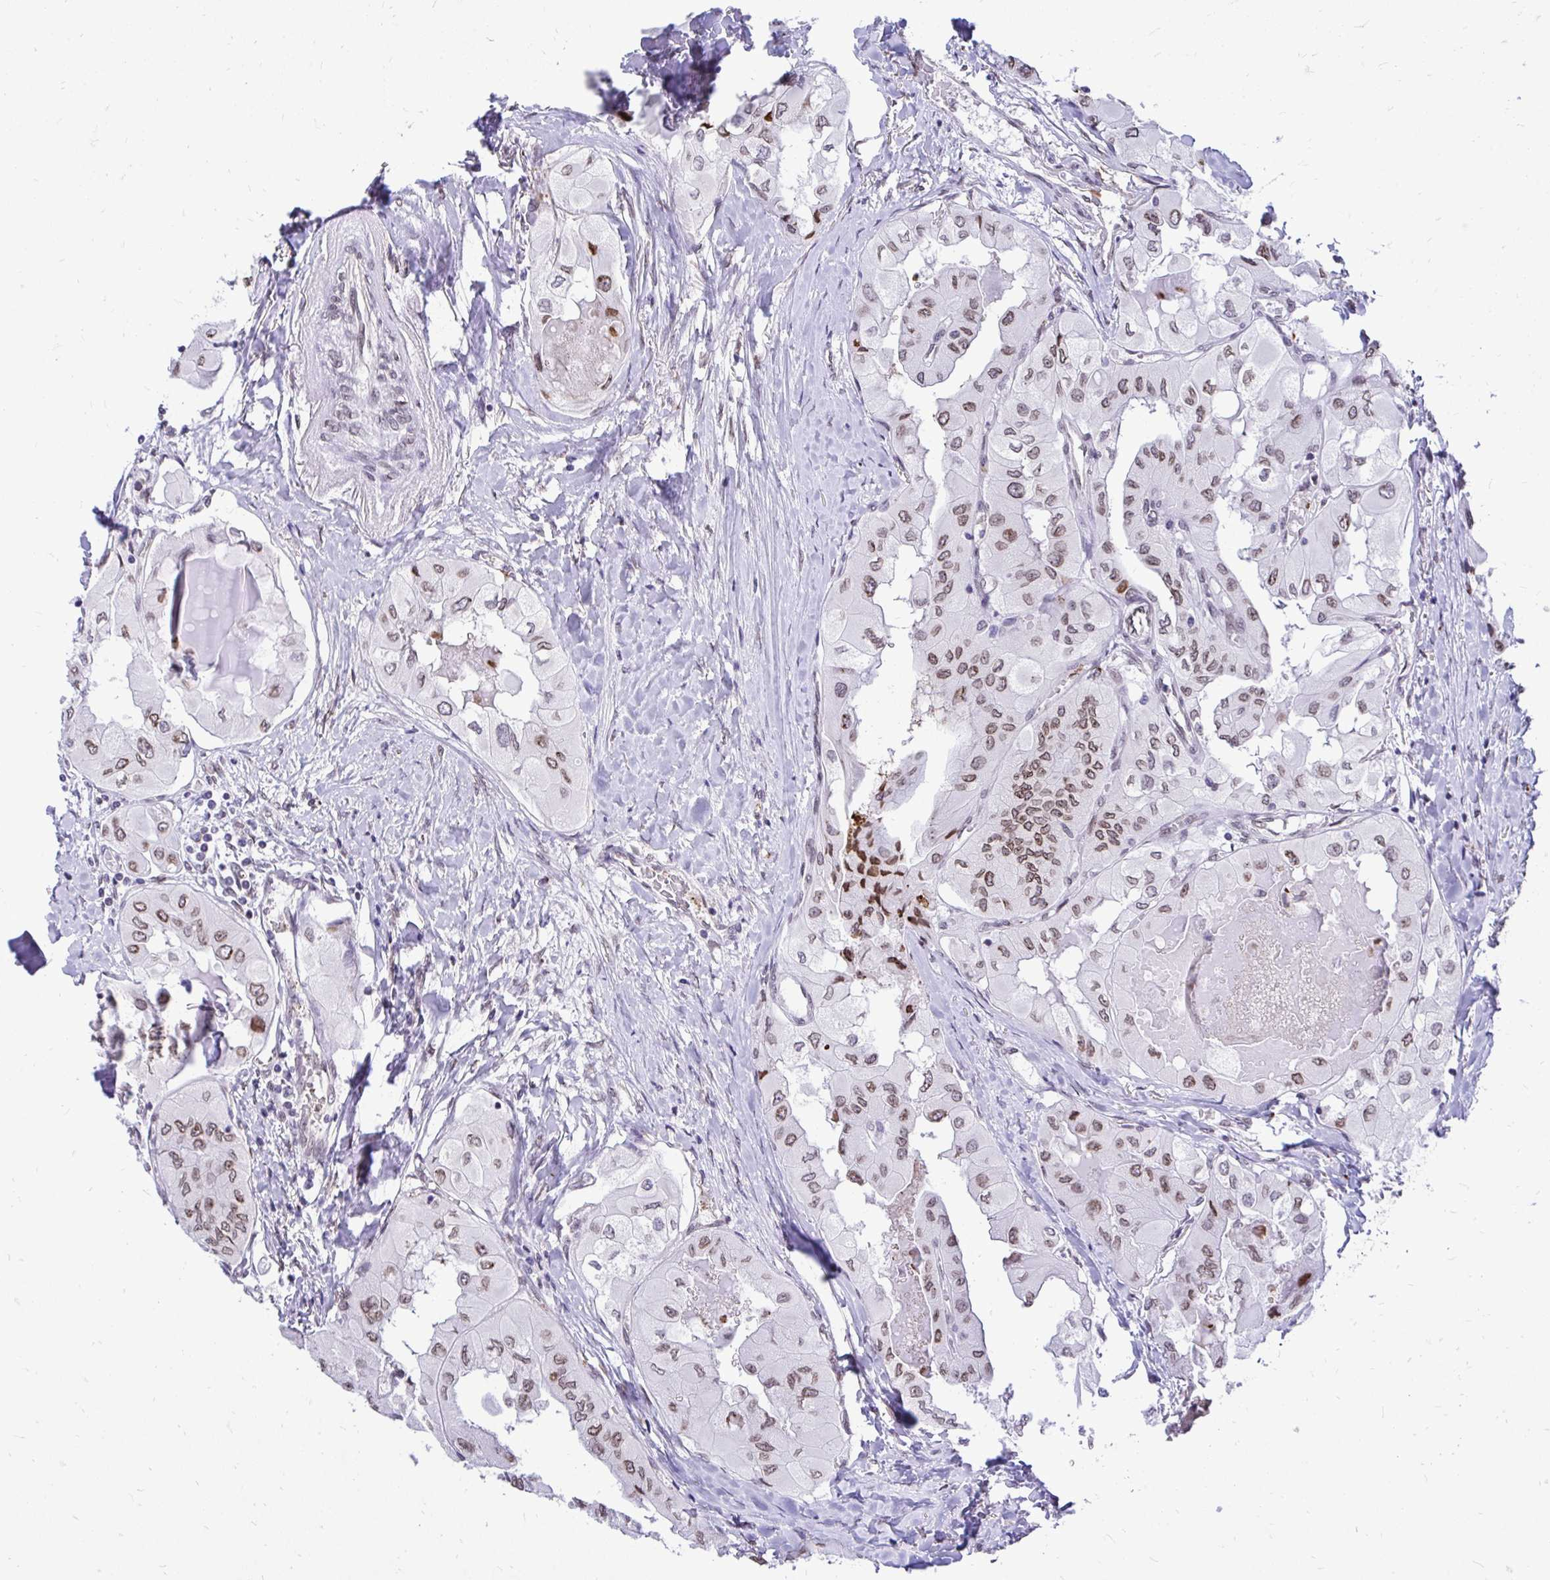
{"staining": {"intensity": "moderate", "quantity": "25%-75%", "location": "cytoplasmic/membranous,nuclear"}, "tissue": "thyroid cancer", "cell_type": "Tumor cells", "image_type": "cancer", "snomed": [{"axis": "morphology", "description": "Normal tissue, NOS"}, {"axis": "morphology", "description": "Papillary adenocarcinoma, NOS"}, {"axis": "topography", "description": "Thyroid gland"}], "caption": "Immunohistochemical staining of thyroid cancer demonstrates medium levels of moderate cytoplasmic/membranous and nuclear protein expression in approximately 25%-75% of tumor cells. The protein of interest is stained brown, and the nuclei are stained in blue (DAB IHC with brightfield microscopy, high magnification).", "gene": "BANF1", "patient": {"sex": "female", "age": 59}}